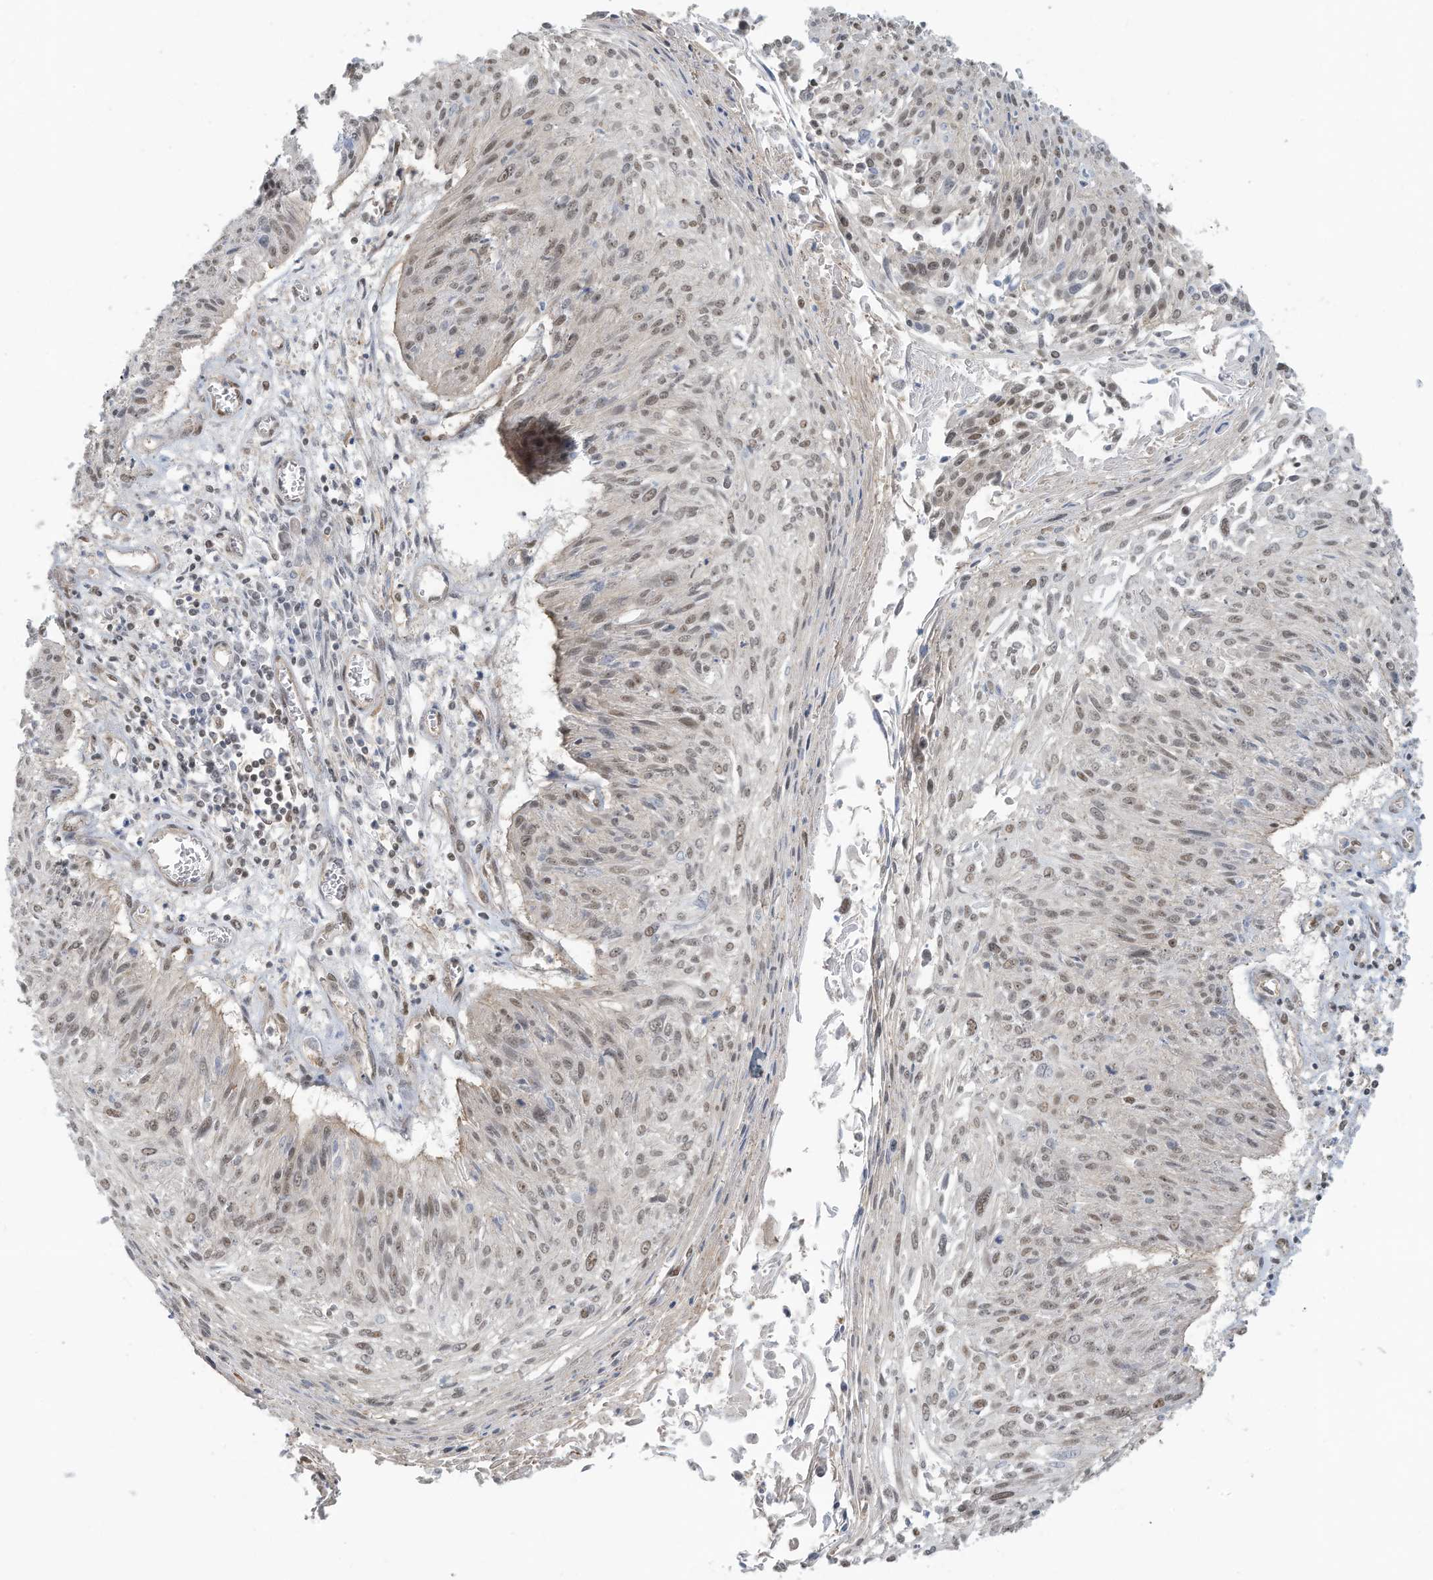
{"staining": {"intensity": "weak", "quantity": ">75%", "location": "nuclear"}, "tissue": "cervical cancer", "cell_type": "Tumor cells", "image_type": "cancer", "snomed": [{"axis": "morphology", "description": "Squamous cell carcinoma, NOS"}, {"axis": "topography", "description": "Cervix"}], "caption": "IHC micrograph of neoplastic tissue: human cervical squamous cell carcinoma stained using IHC shows low levels of weak protein expression localized specifically in the nuclear of tumor cells, appearing as a nuclear brown color.", "gene": "DBR1", "patient": {"sex": "female", "age": 51}}